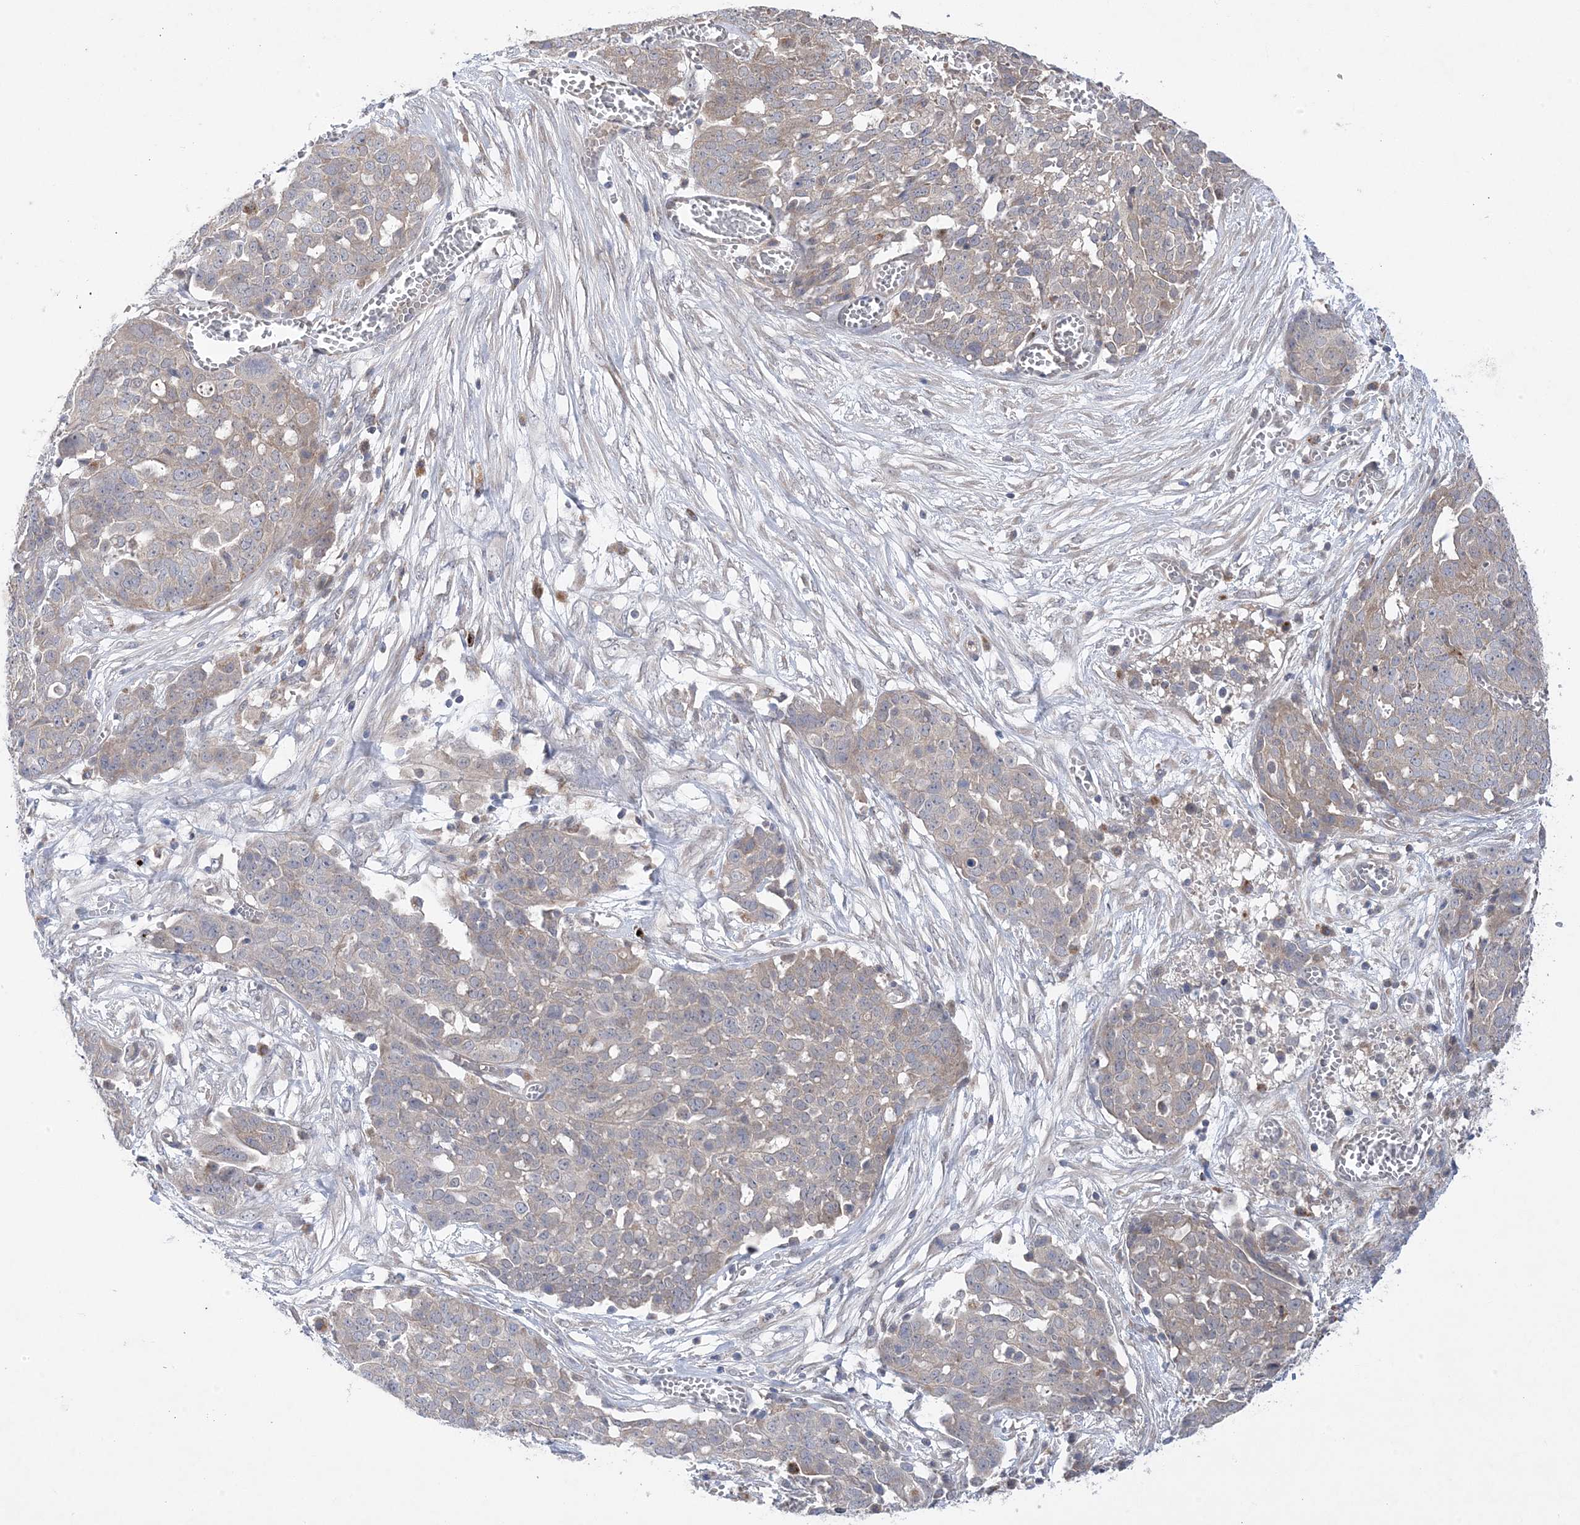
{"staining": {"intensity": "weak", "quantity": "<25%", "location": "cytoplasmic/membranous"}, "tissue": "ovarian cancer", "cell_type": "Tumor cells", "image_type": "cancer", "snomed": [{"axis": "morphology", "description": "Cystadenocarcinoma, serous, NOS"}, {"axis": "topography", "description": "Soft tissue"}, {"axis": "topography", "description": "Ovary"}], "caption": "A micrograph of human ovarian cancer (serous cystadenocarcinoma) is negative for staining in tumor cells.", "gene": "ANAPC1", "patient": {"sex": "female", "age": 57}}